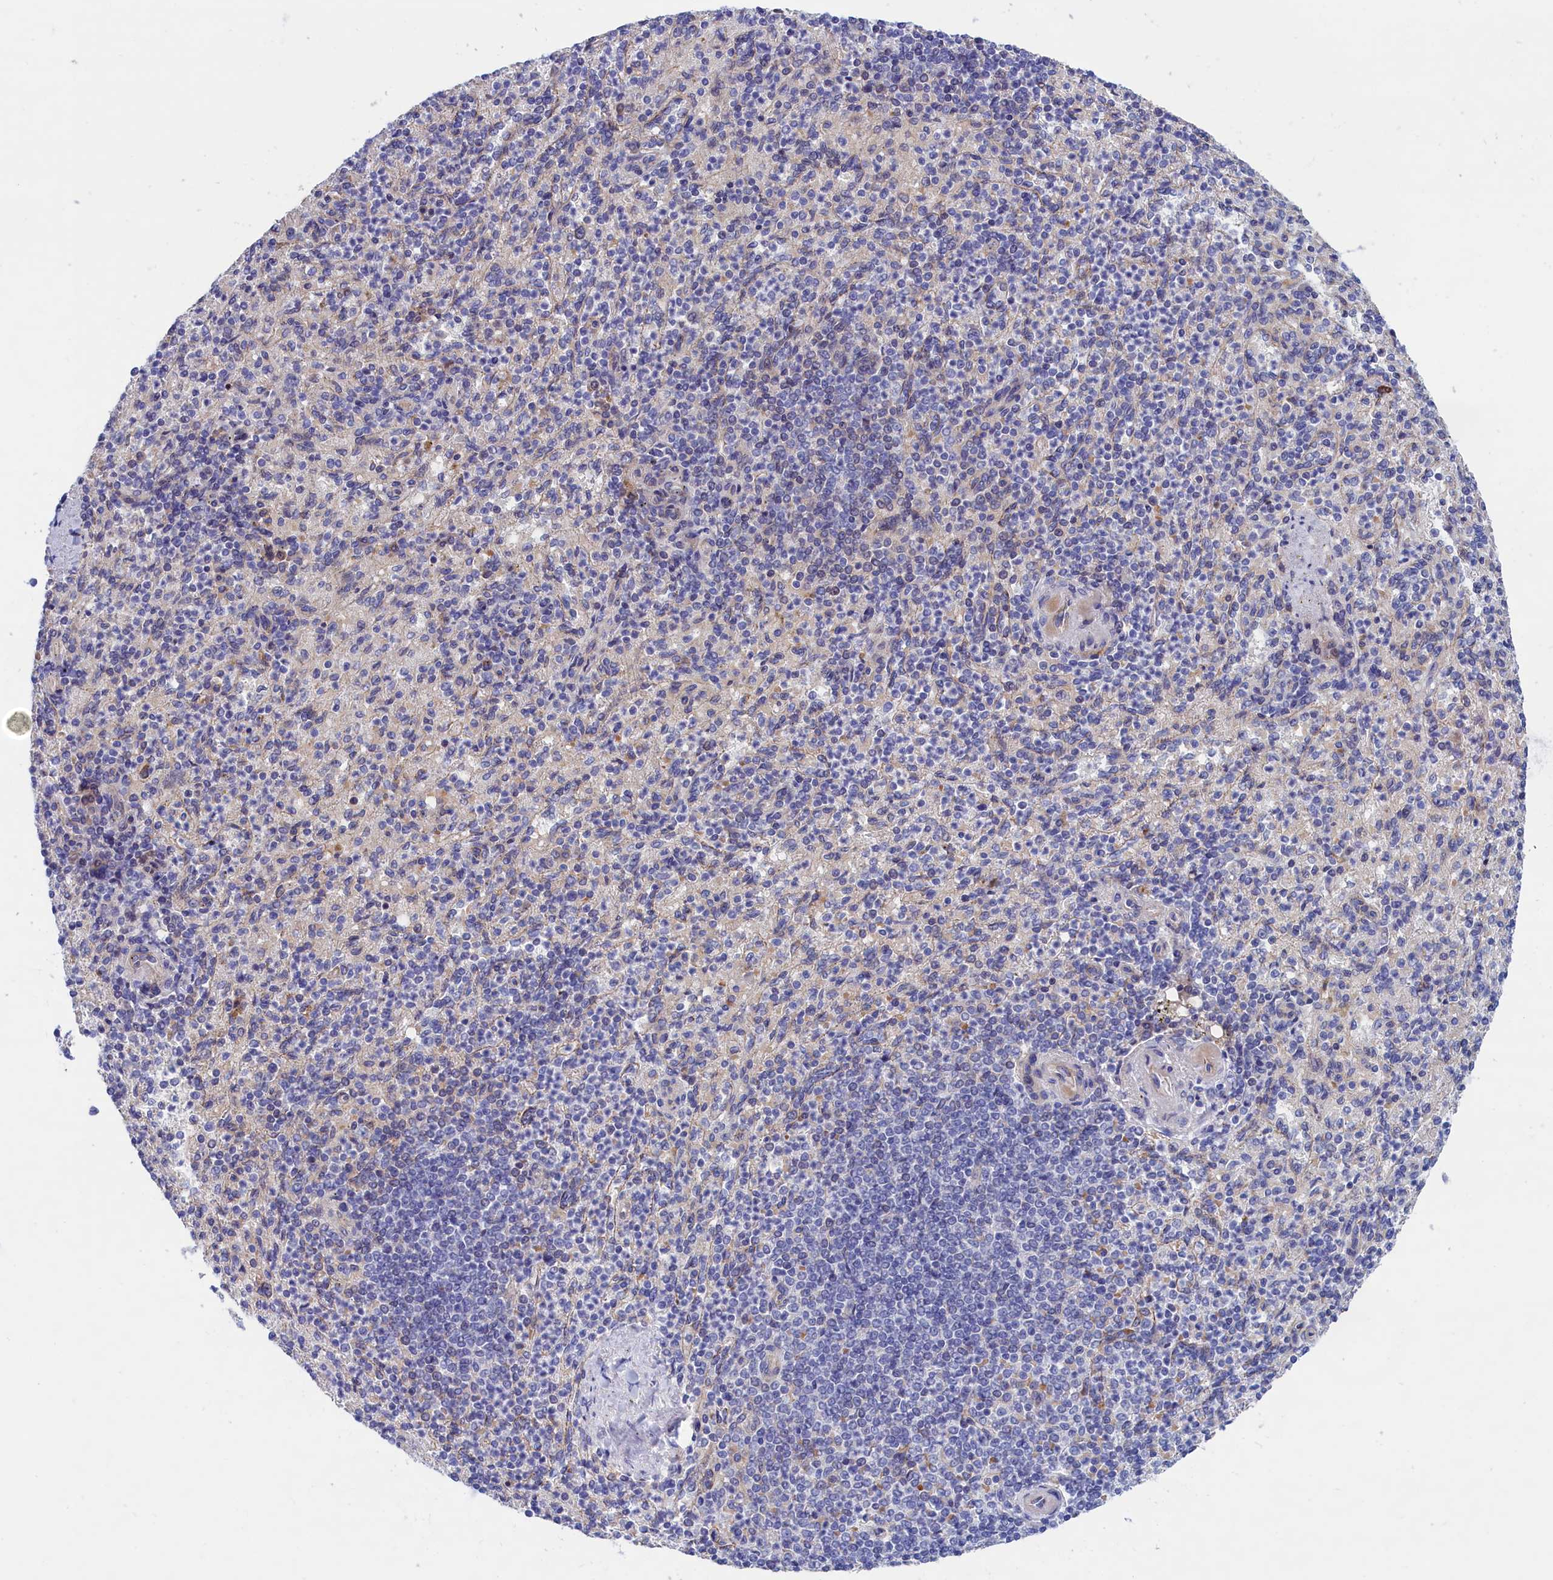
{"staining": {"intensity": "negative", "quantity": "none", "location": "none"}, "tissue": "spleen", "cell_type": "Cells in red pulp", "image_type": "normal", "snomed": [{"axis": "morphology", "description": "Normal tissue, NOS"}, {"axis": "topography", "description": "Spleen"}], "caption": "This micrograph is of unremarkable spleen stained with immunohistochemistry (IHC) to label a protein in brown with the nuclei are counter-stained blue. There is no staining in cells in red pulp.", "gene": "ABCC12", "patient": {"sex": "female", "age": 74}}